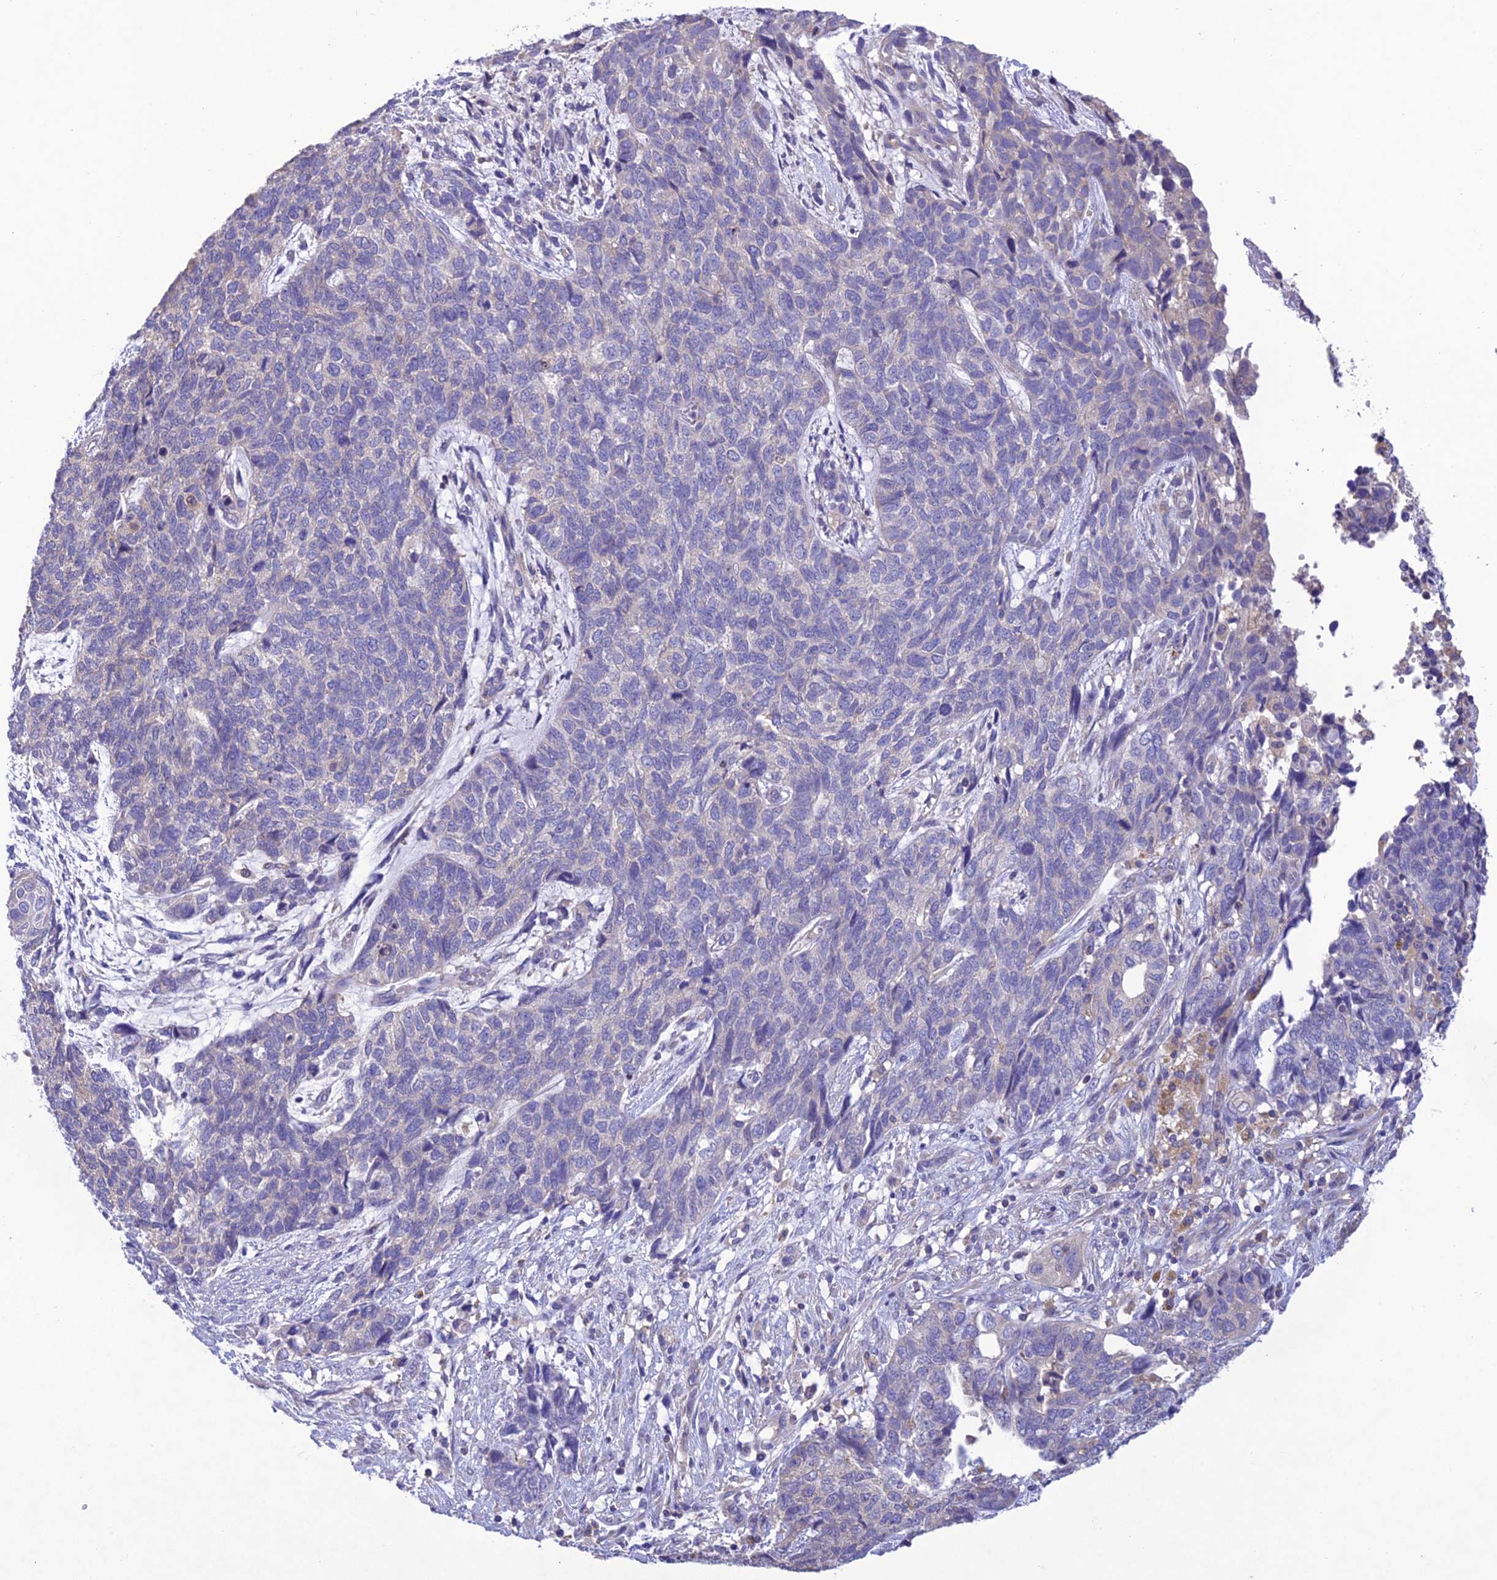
{"staining": {"intensity": "negative", "quantity": "none", "location": "none"}, "tissue": "cervical cancer", "cell_type": "Tumor cells", "image_type": "cancer", "snomed": [{"axis": "morphology", "description": "Squamous cell carcinoma, NOS"}, {"axis": "topography", "description": "Cervix"}], "caption": "Cervical cancer (squamous cell carcinoma) stained for a protein using immunohistochemistry (IHC) exhibits no staining tumor cells.", "gene": "SNX24", "patient": {"sex": "female", "age": 63}}